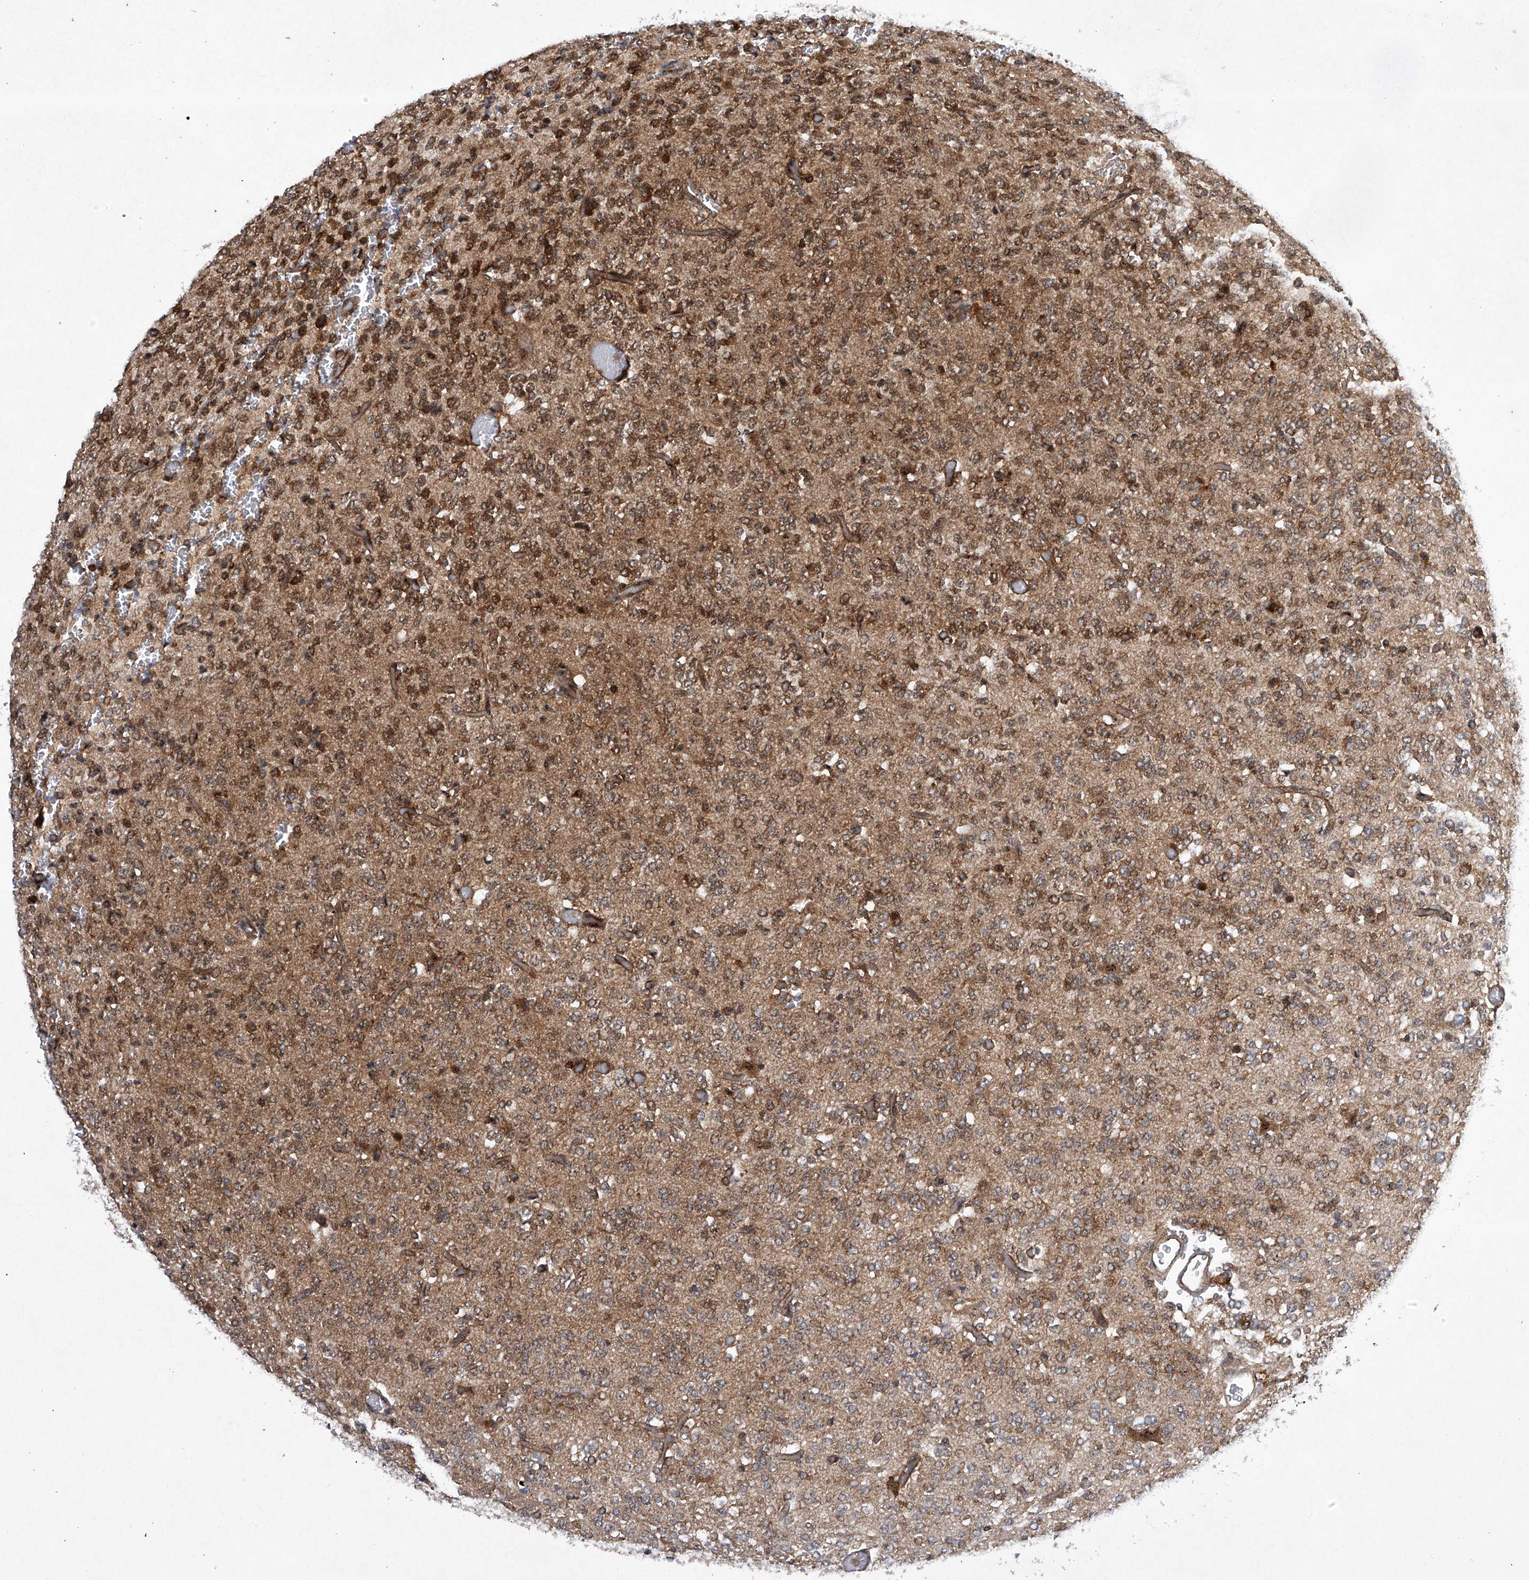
{"staining": {"intensity": "moderate", "quantity": ">75%", "location": "cytoplasmic/membranous,nuclear"}, "tissue": "glioma", "cell_type": "Tumor cells", "image_type": "cancer", "snomed": [{"axis": "morphology", "description": "Glioma, malignant, Low grade"}, {"axis": "topography", "description": "Brain"}], "caption": "This image displays glioma stained with IHC to label a protein in brown. The cytoplasmic/membranous and nuclear of tumor cells show moderate positivity for the protein. Nuclei are counter-stained blue.", "gene": "CISH", "patient": {"sex": "male", "age": 38}}